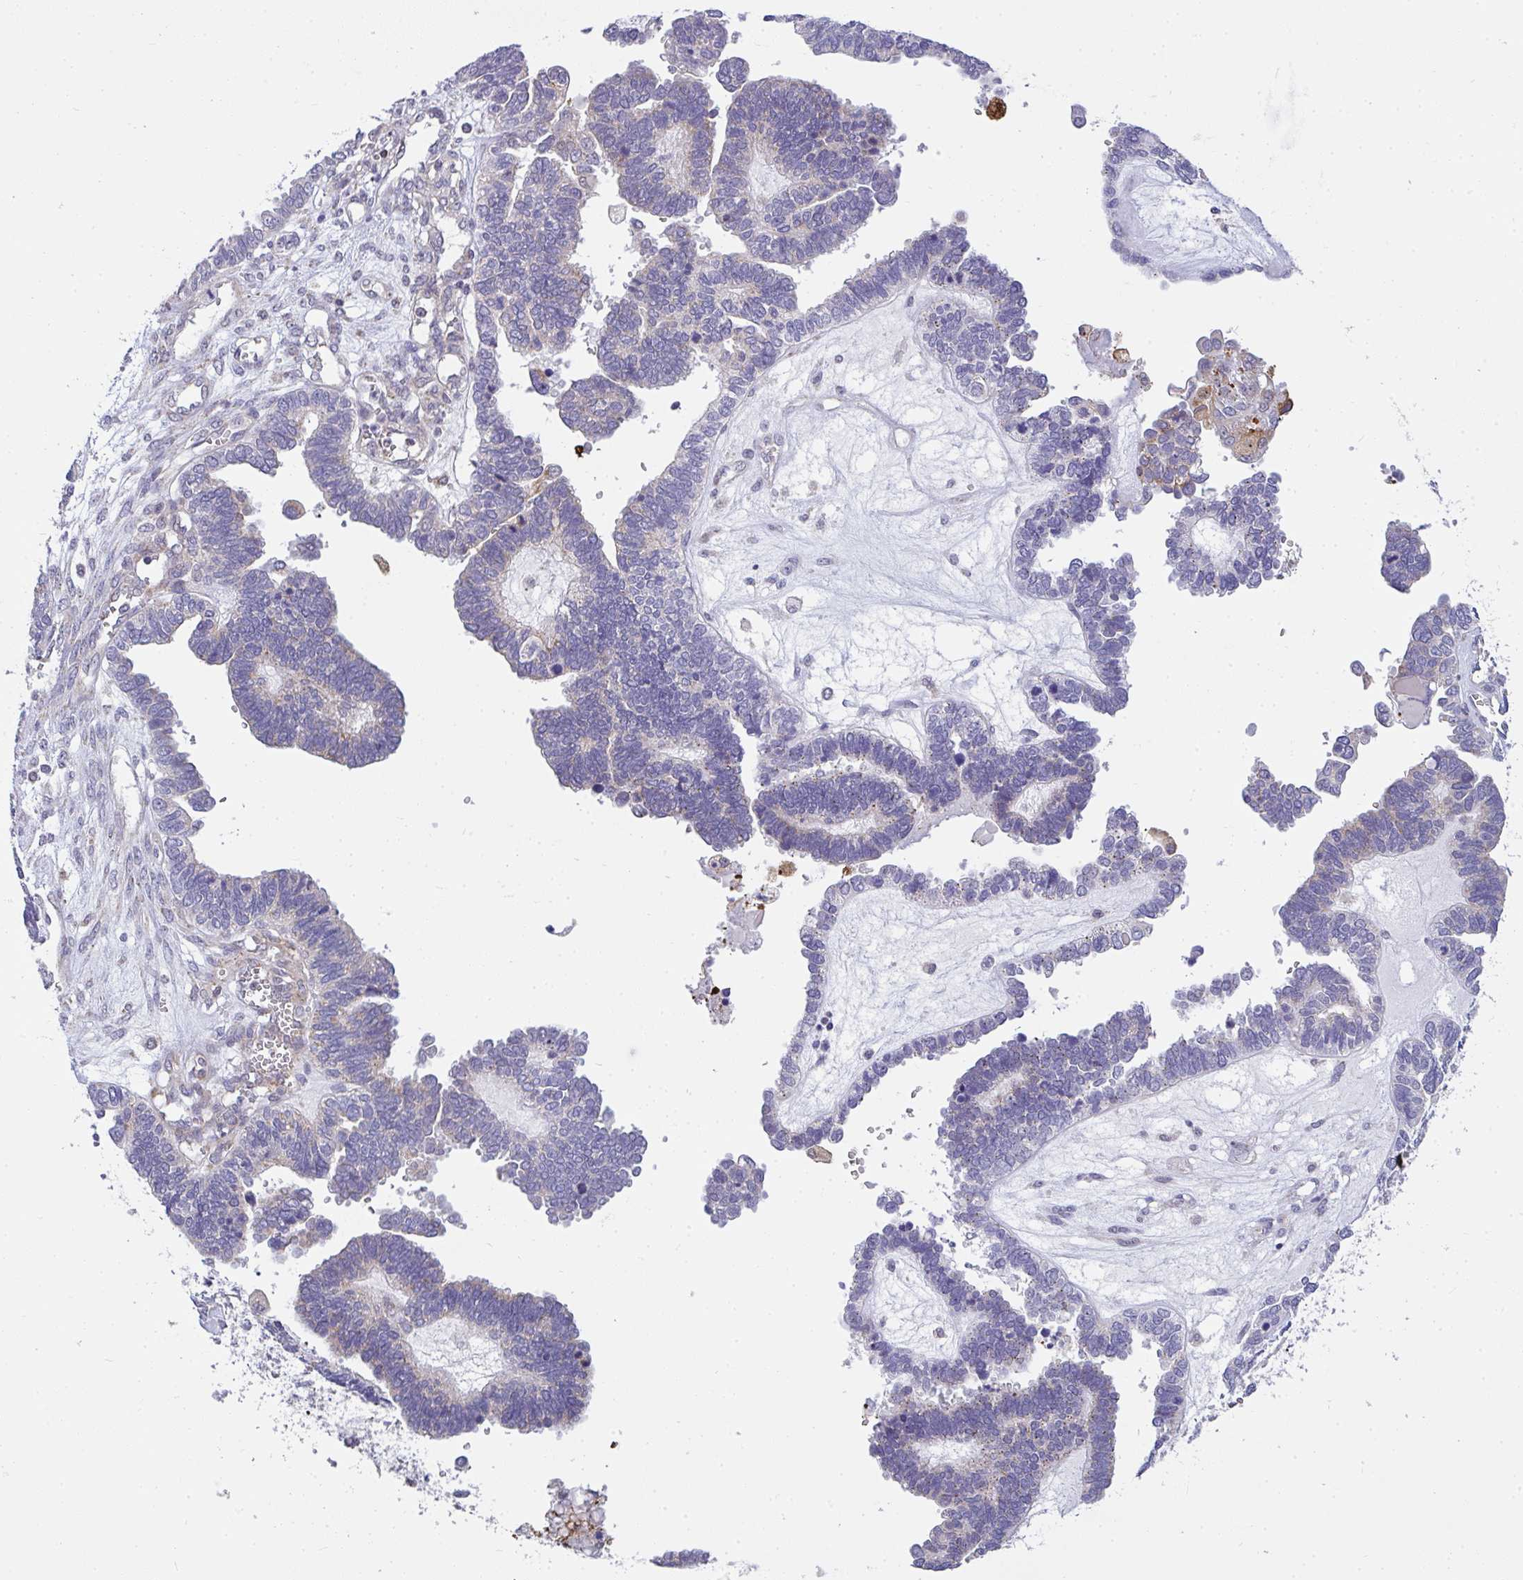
{"staining": {"intensity": "weak", "quantity": "25%-75%", "location": "cytoplasmic/membranous"}, "tissue": "ovarian cancer", "cell_type": "Tumor cells", "image_type": "cancer", "snomed": [{"axis": "morphology", "description": "Cystadenocarcinoma, serous, NOS"}, {"axis": "topography", "description": "Ovary"}], "caption": "Immunohistochemistry of ovarian cancer (serous cystadenocarcinoma) shows low levels of weak cytoplasmic/membranous staining in about 25%-75% of tumor cells. The protein of interest is shown in brown color, while the nuclei are stained blue.", "gene": "SRRM4", "patient": {"sex": "female", "age": 51}}